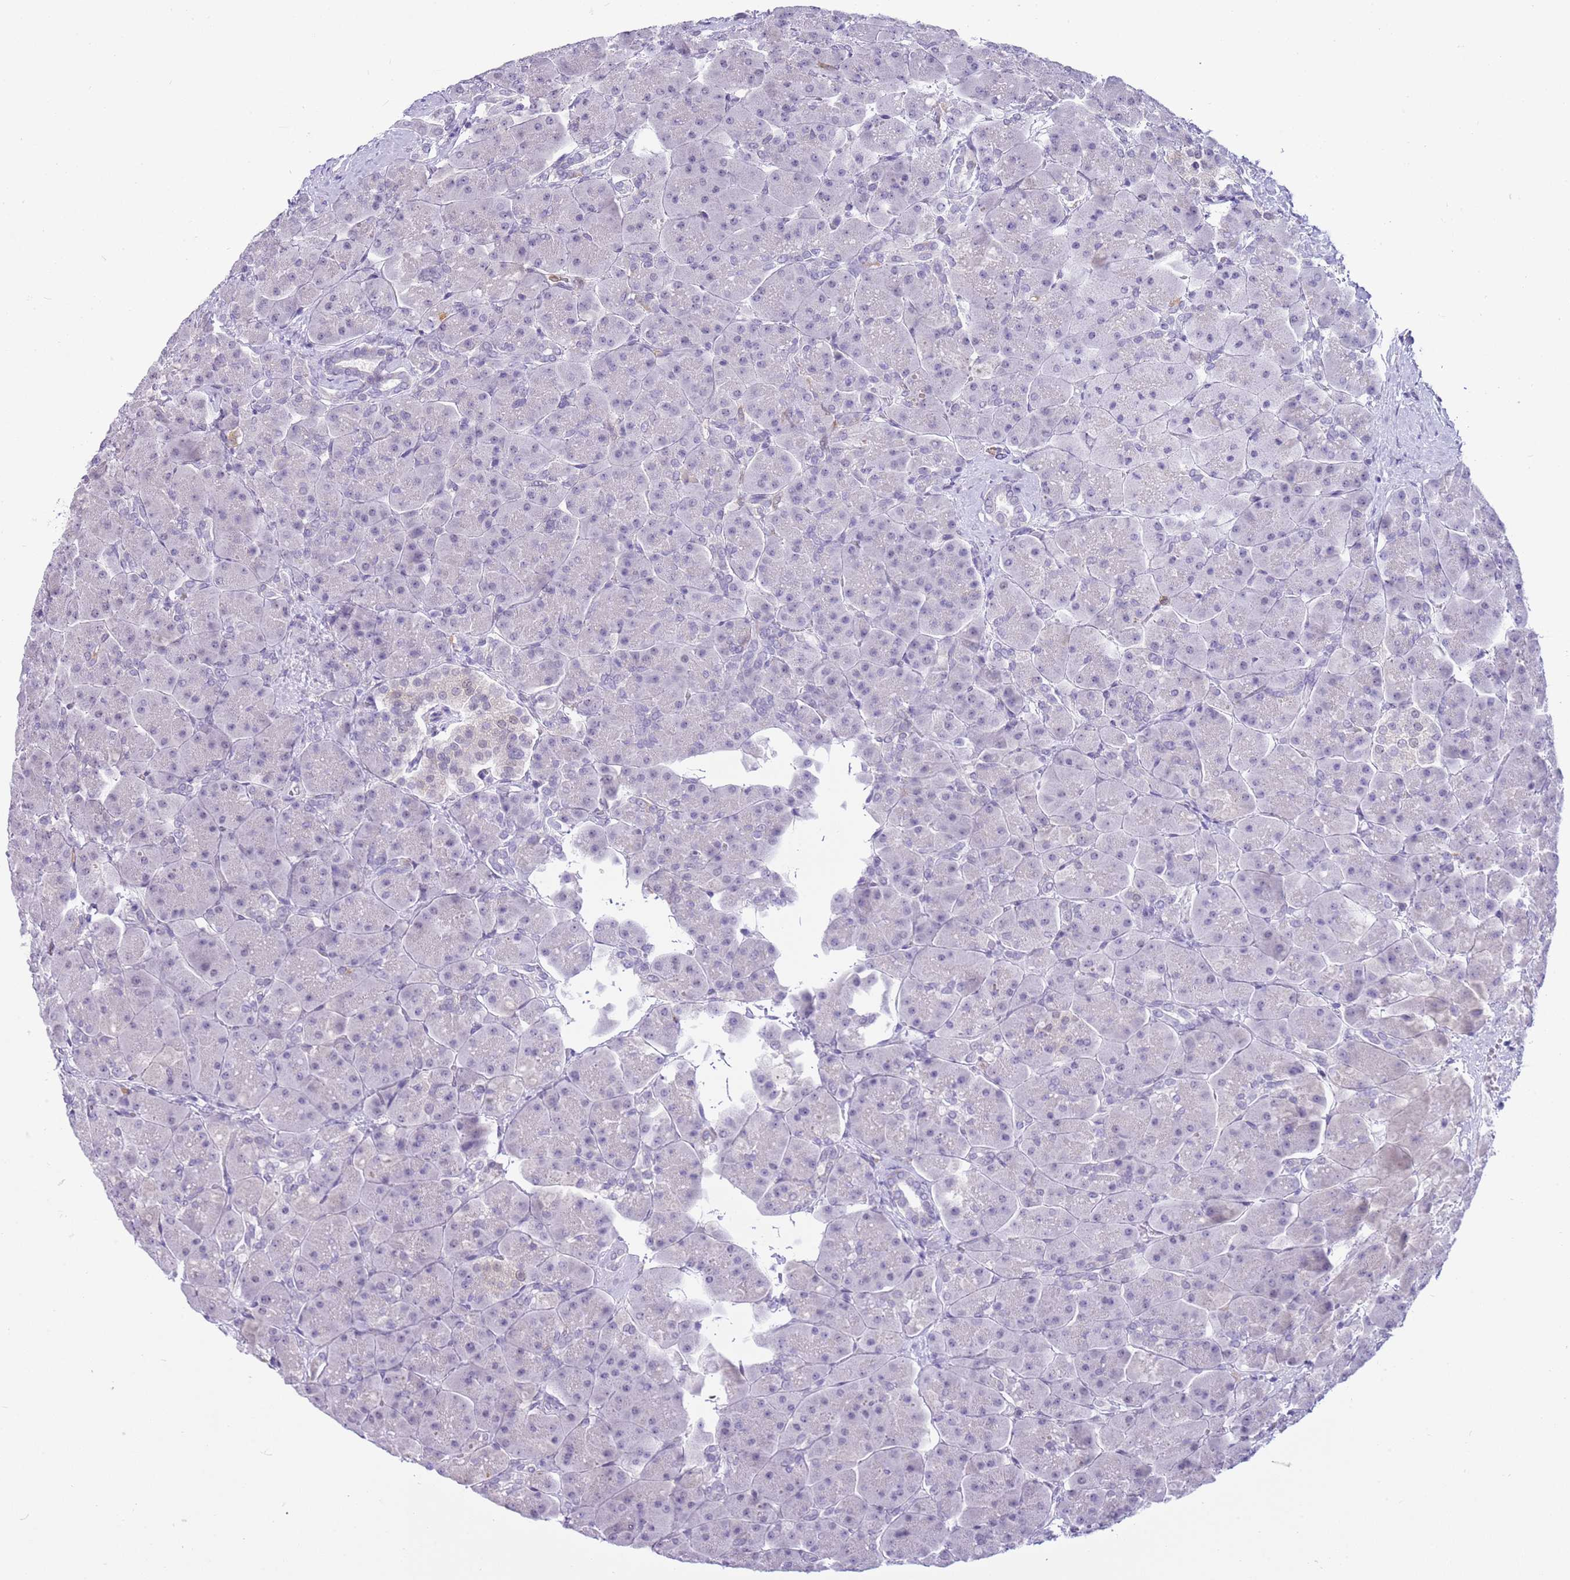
{"staining": {"intensity": "negative", "quantity": "none", "location": "none"}, "tissue": "pancreas", "cell_type": "Exocrine glandular cells", "image_type": "normal", "snomed": [{"axis": "morphology", "description": "Normal tissue, NOS"}, {"axis": "topography", "description": "Pancreas"}], "caption": "Immunohistochemical staining of normal pancreas exhibits no significant expression in exocrine glandular cells. The staining is performed using DAB brown chromogen with nuclei counter-stained in using hematoxylin.", "gene": "PPP1R17", "patient": {"sex": "male", "age": 66}}